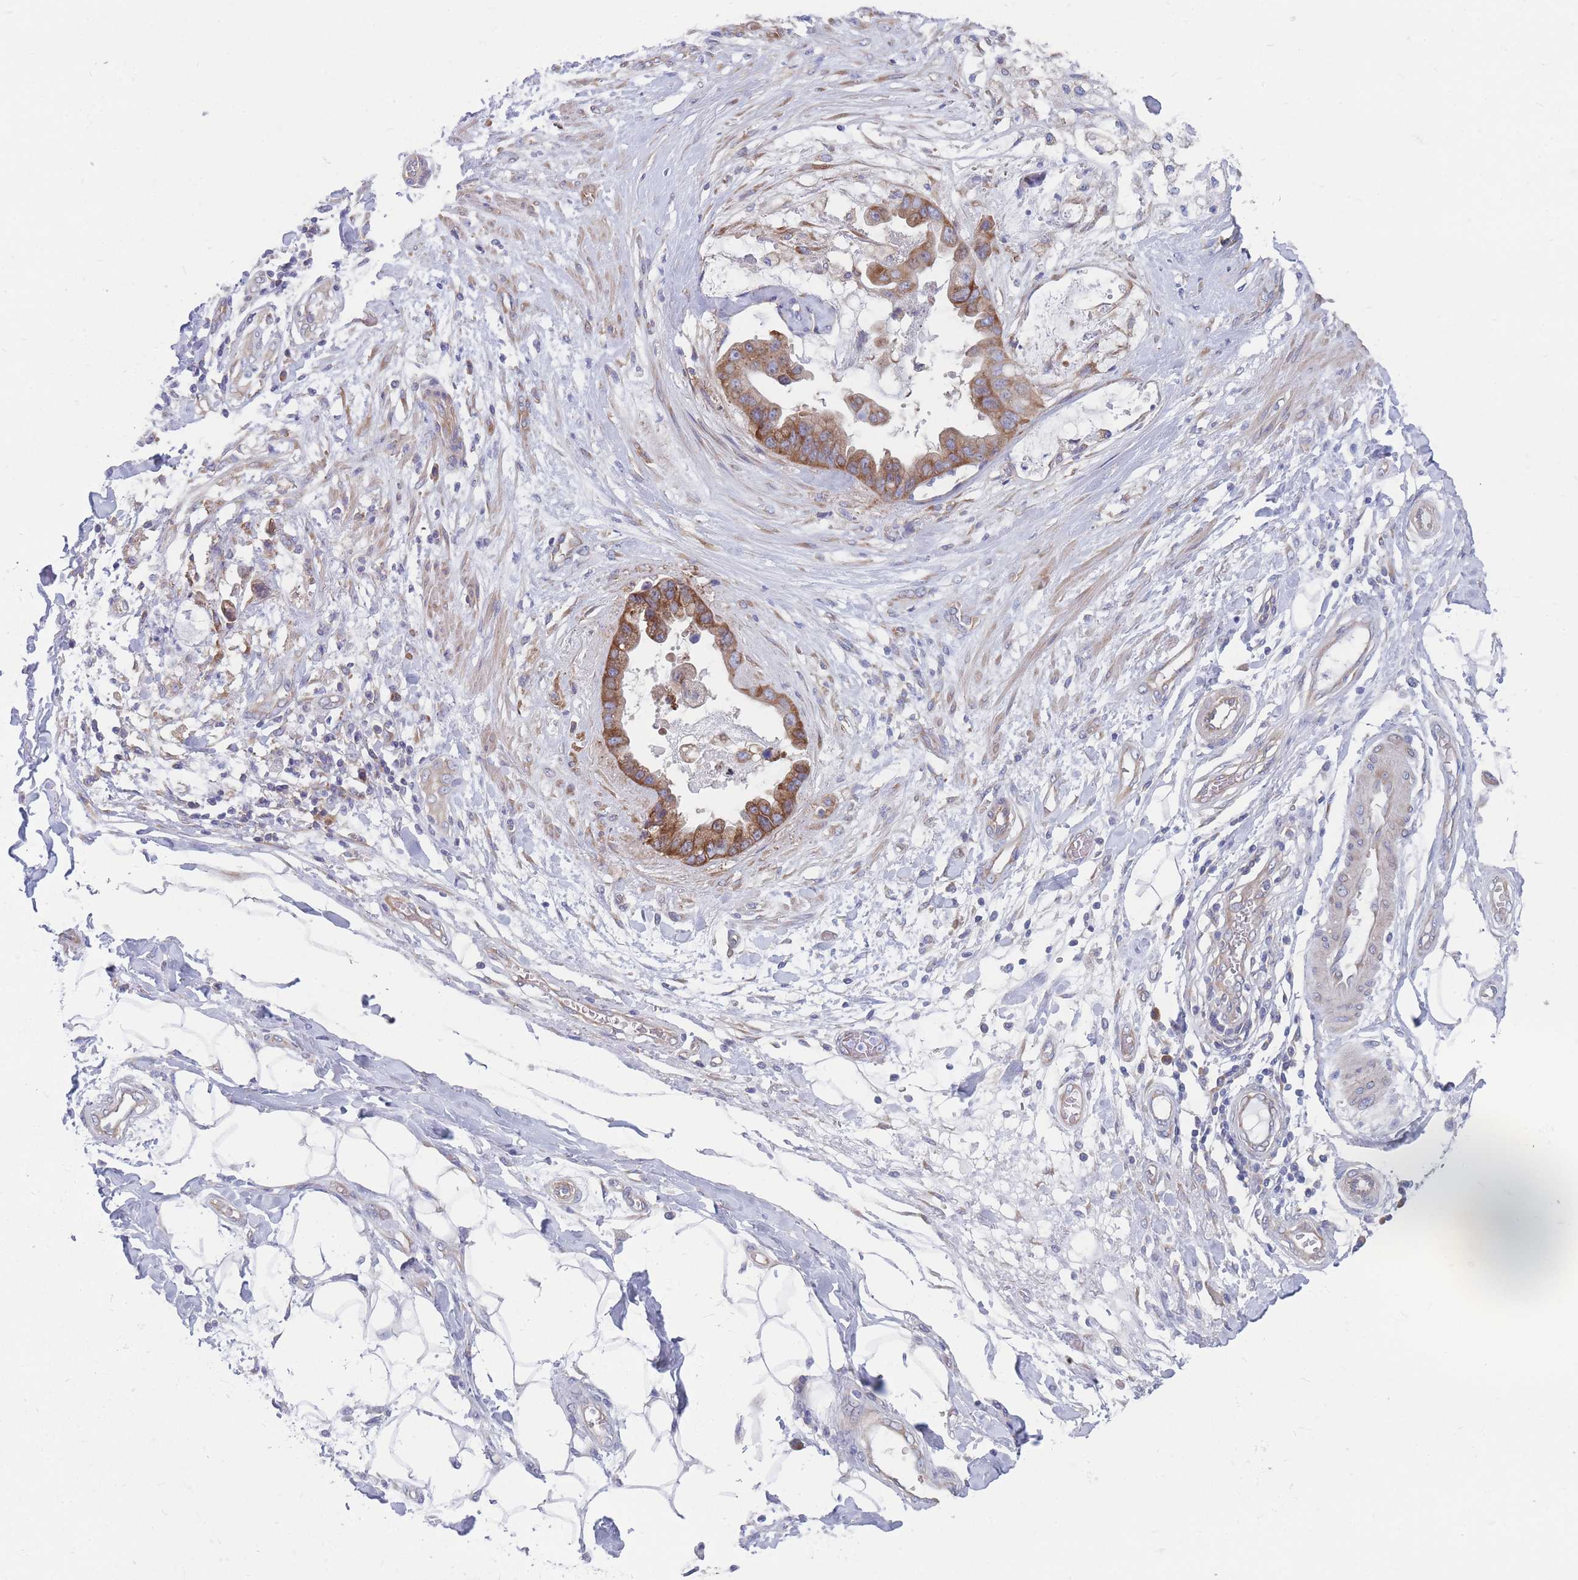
{"staining": {"intensity": "moderate", "quantity": ">75%", "location": "cytoplasmic/membranous"}, "tissue": "stomach cancer", "cell_type": "Tumor cells", "image_type": "cancer", "snomed": [{"axis": "morphology", "description": "Adenocarcinoma, NOS"}, {"axis": "topography", "description": "Stomach"}], "caption": "Stomach cancer (adenocarcinoma) tissue displays moderate cytoplasmic/membranous expression in about >75% of tumor cells, visualized by immunohistochemistry.", "gene": "RPL8", "patient": {"sex": "male", "age": 62}}